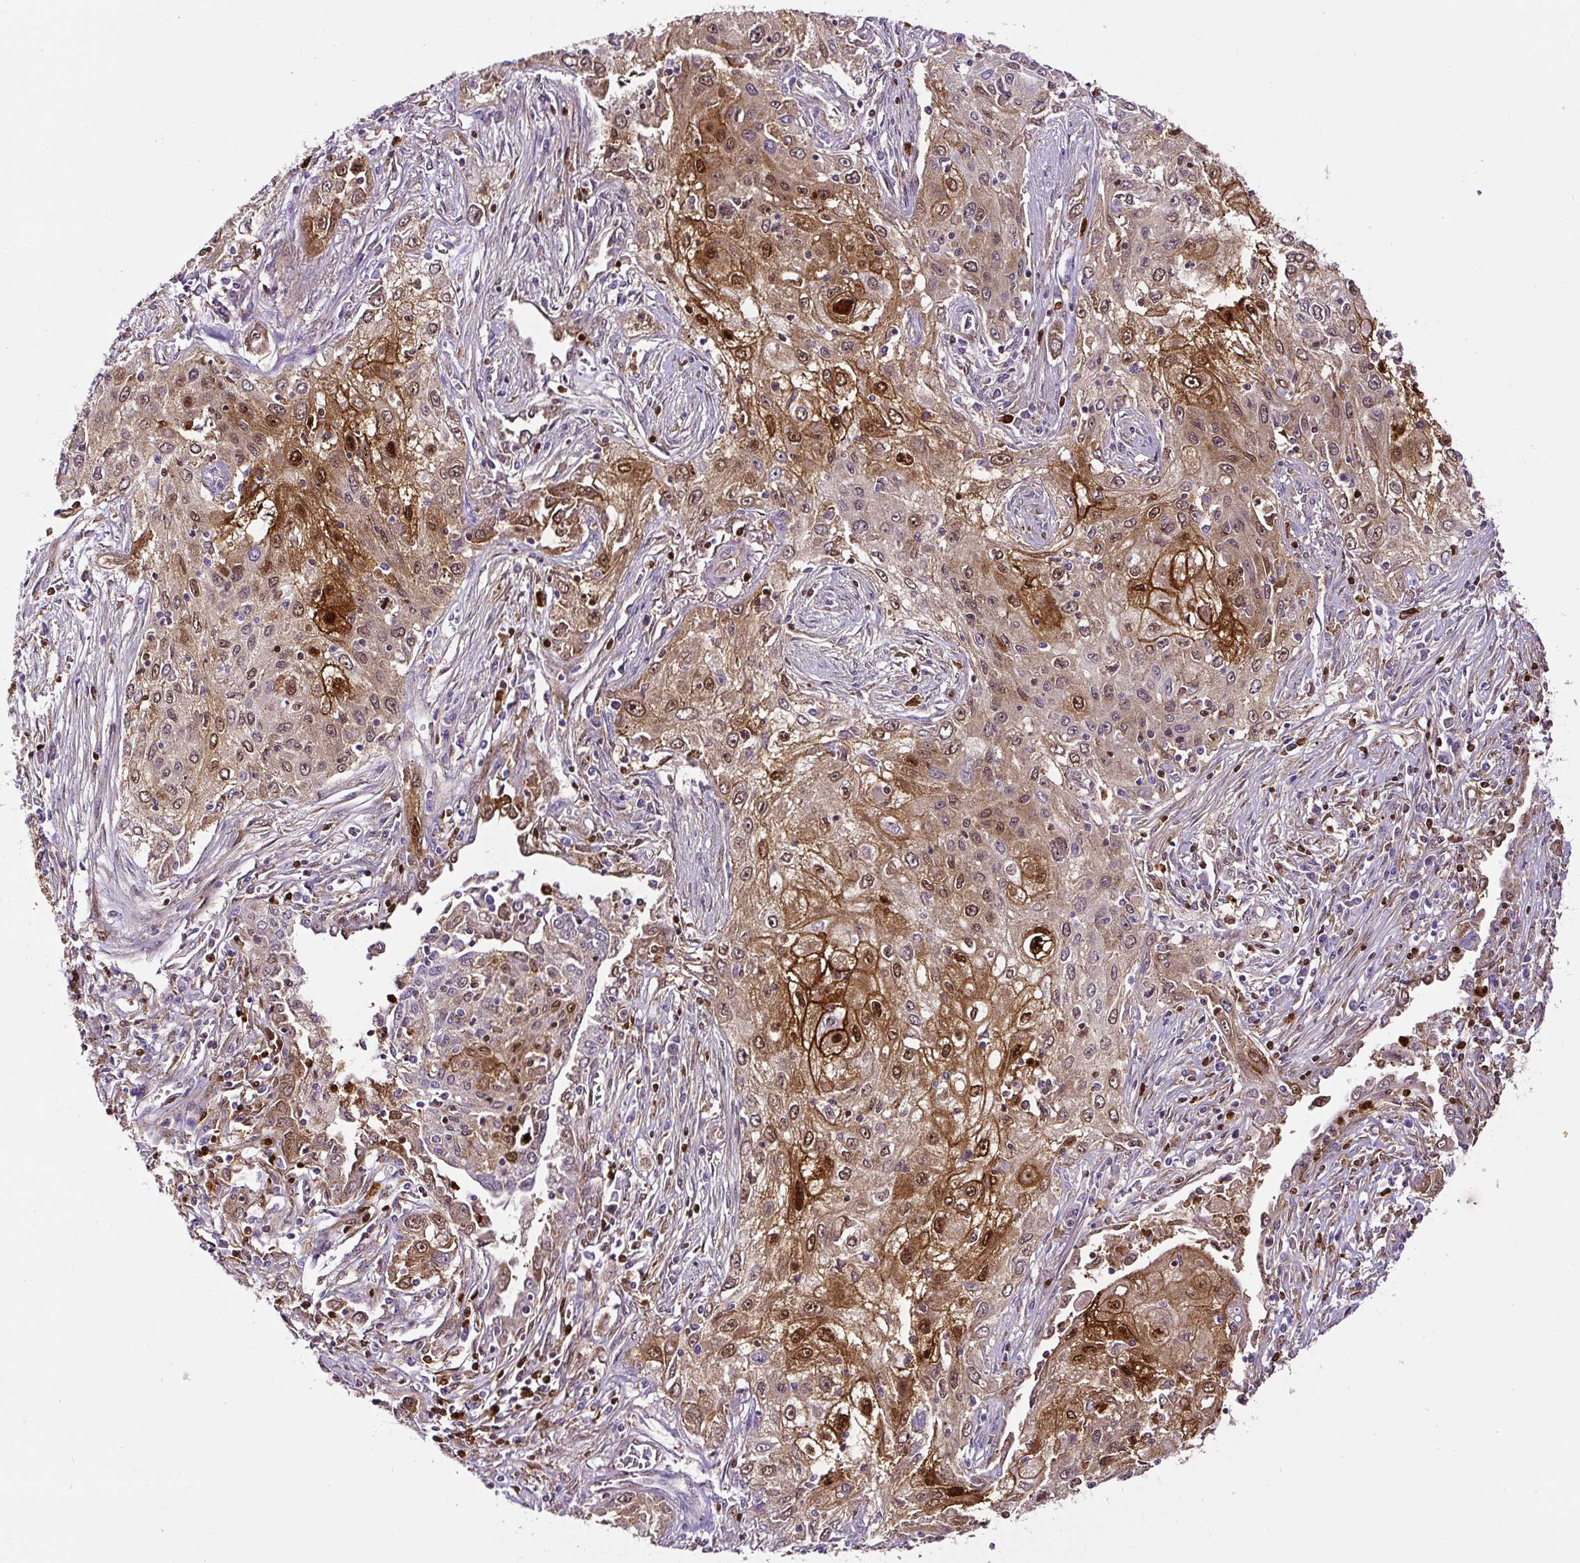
{"staining": {"intensity": "moderate", "quantity": "<25%", "location": "cytoplasmic/membranous,nuclear"}, "tissue": "lung cancer", "cell_type": "Tumor cells", "image_type": "cancer", "snomed": [{"axis": "morphology", "description": "Squamous cell carcinoma, NOS"}, {"axis": "topography", "description": "Lung"}], "caption": "Protein expression analysis of human lung squamous cell carcinoma reveals moderate cytoplasmic/membranous and nuclear positivity in approximately <25% of tumor cells. (DAB = brown stain, brightfield microscopy at high magnification).", "gene": "ANXA1", "patient": {"sex": "female", "age": 69}}